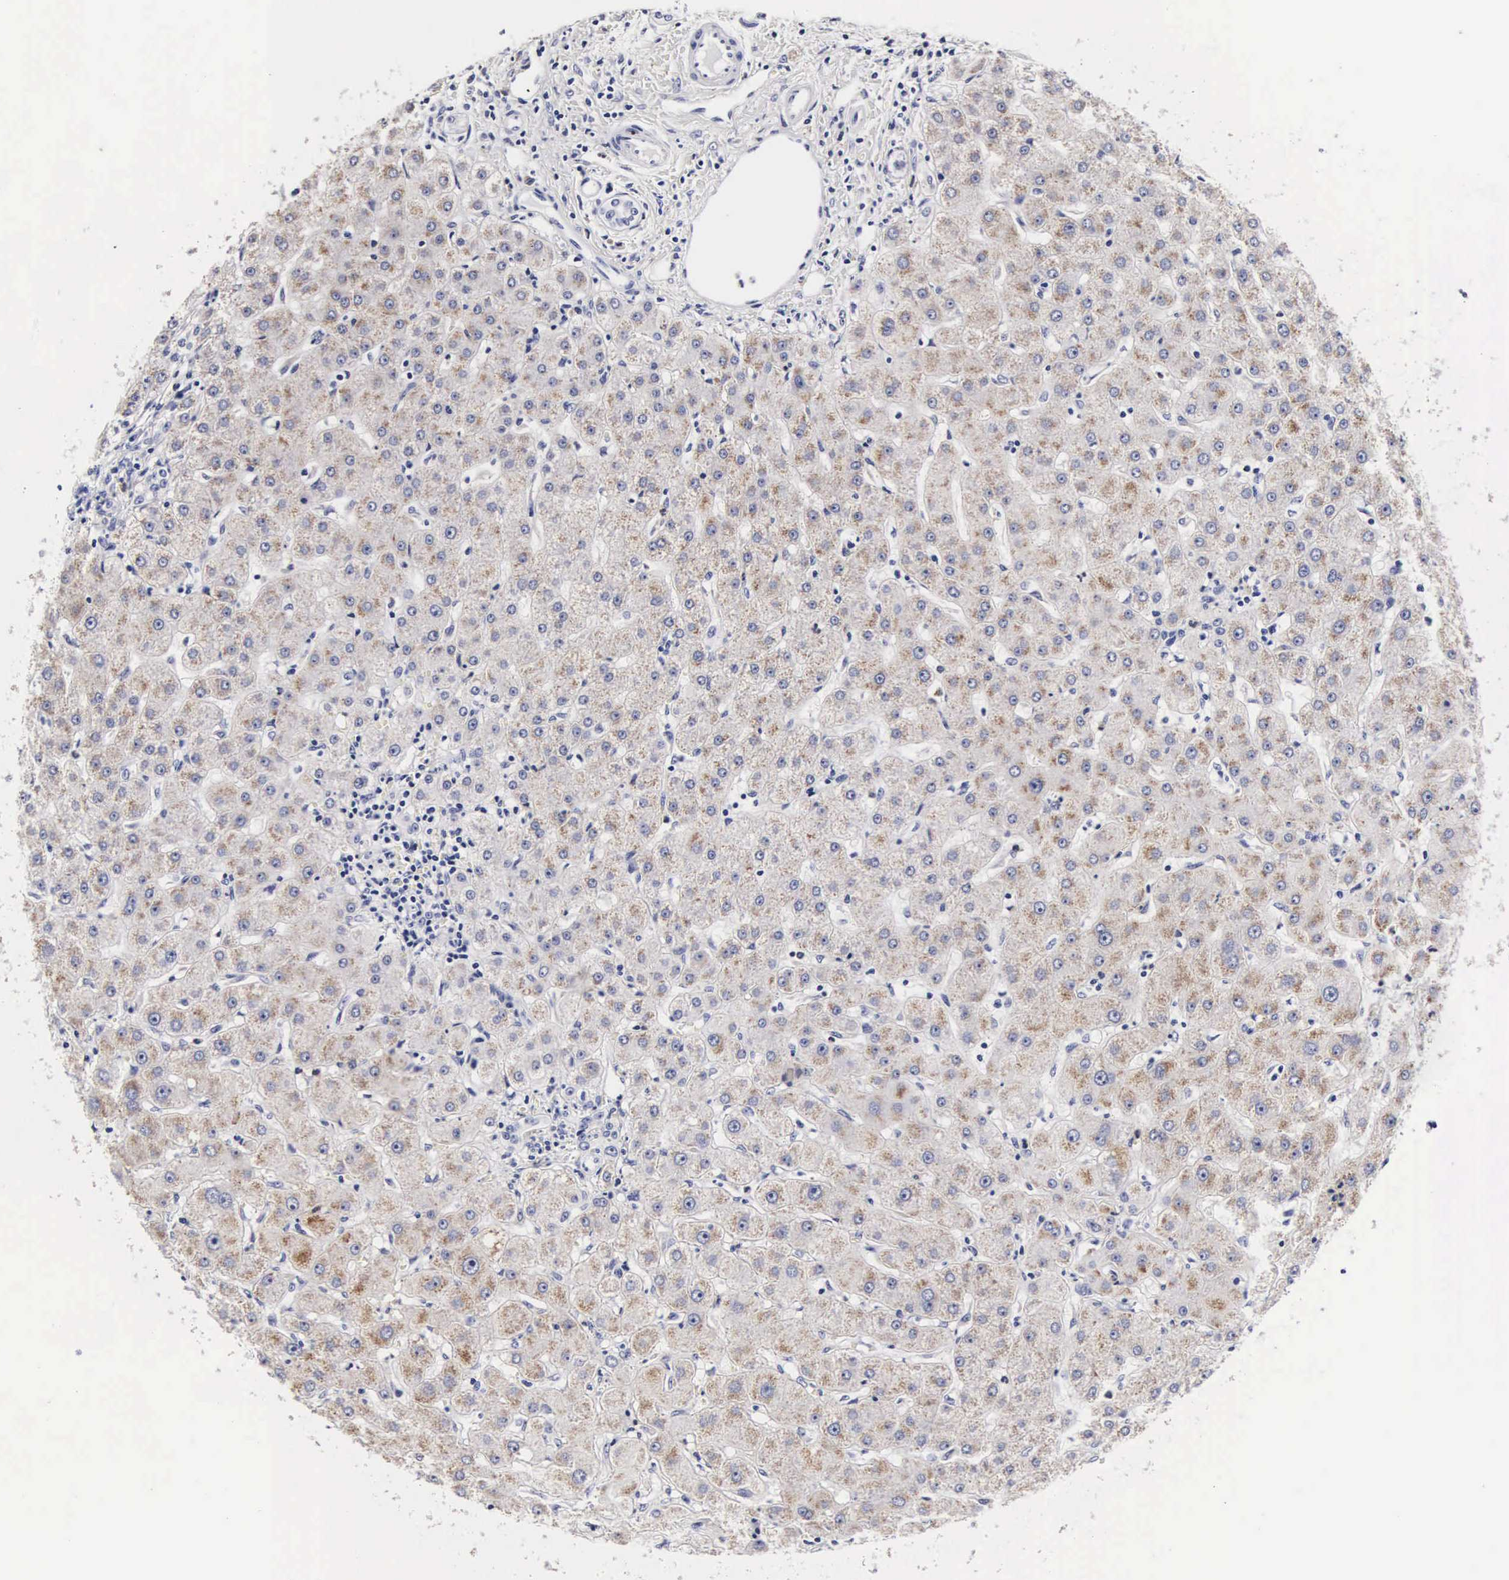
{"staining": {"intensity": "negative", "quantity": "none", "location": "none"}, "tissue": "liver", "cell_type": "Cholangiocytes", "image_type": "normal", "snomed": [{"axis": "morphology", "description": "Normal tissue, NOS"}, {"axis": "topography", "description": "Liver"}], "caption": "Liver stained for a protein using IHC shows no staining cholangiocytes.", "gene": "RNASE6", "patient": {"sex": "female", "age": 79}}